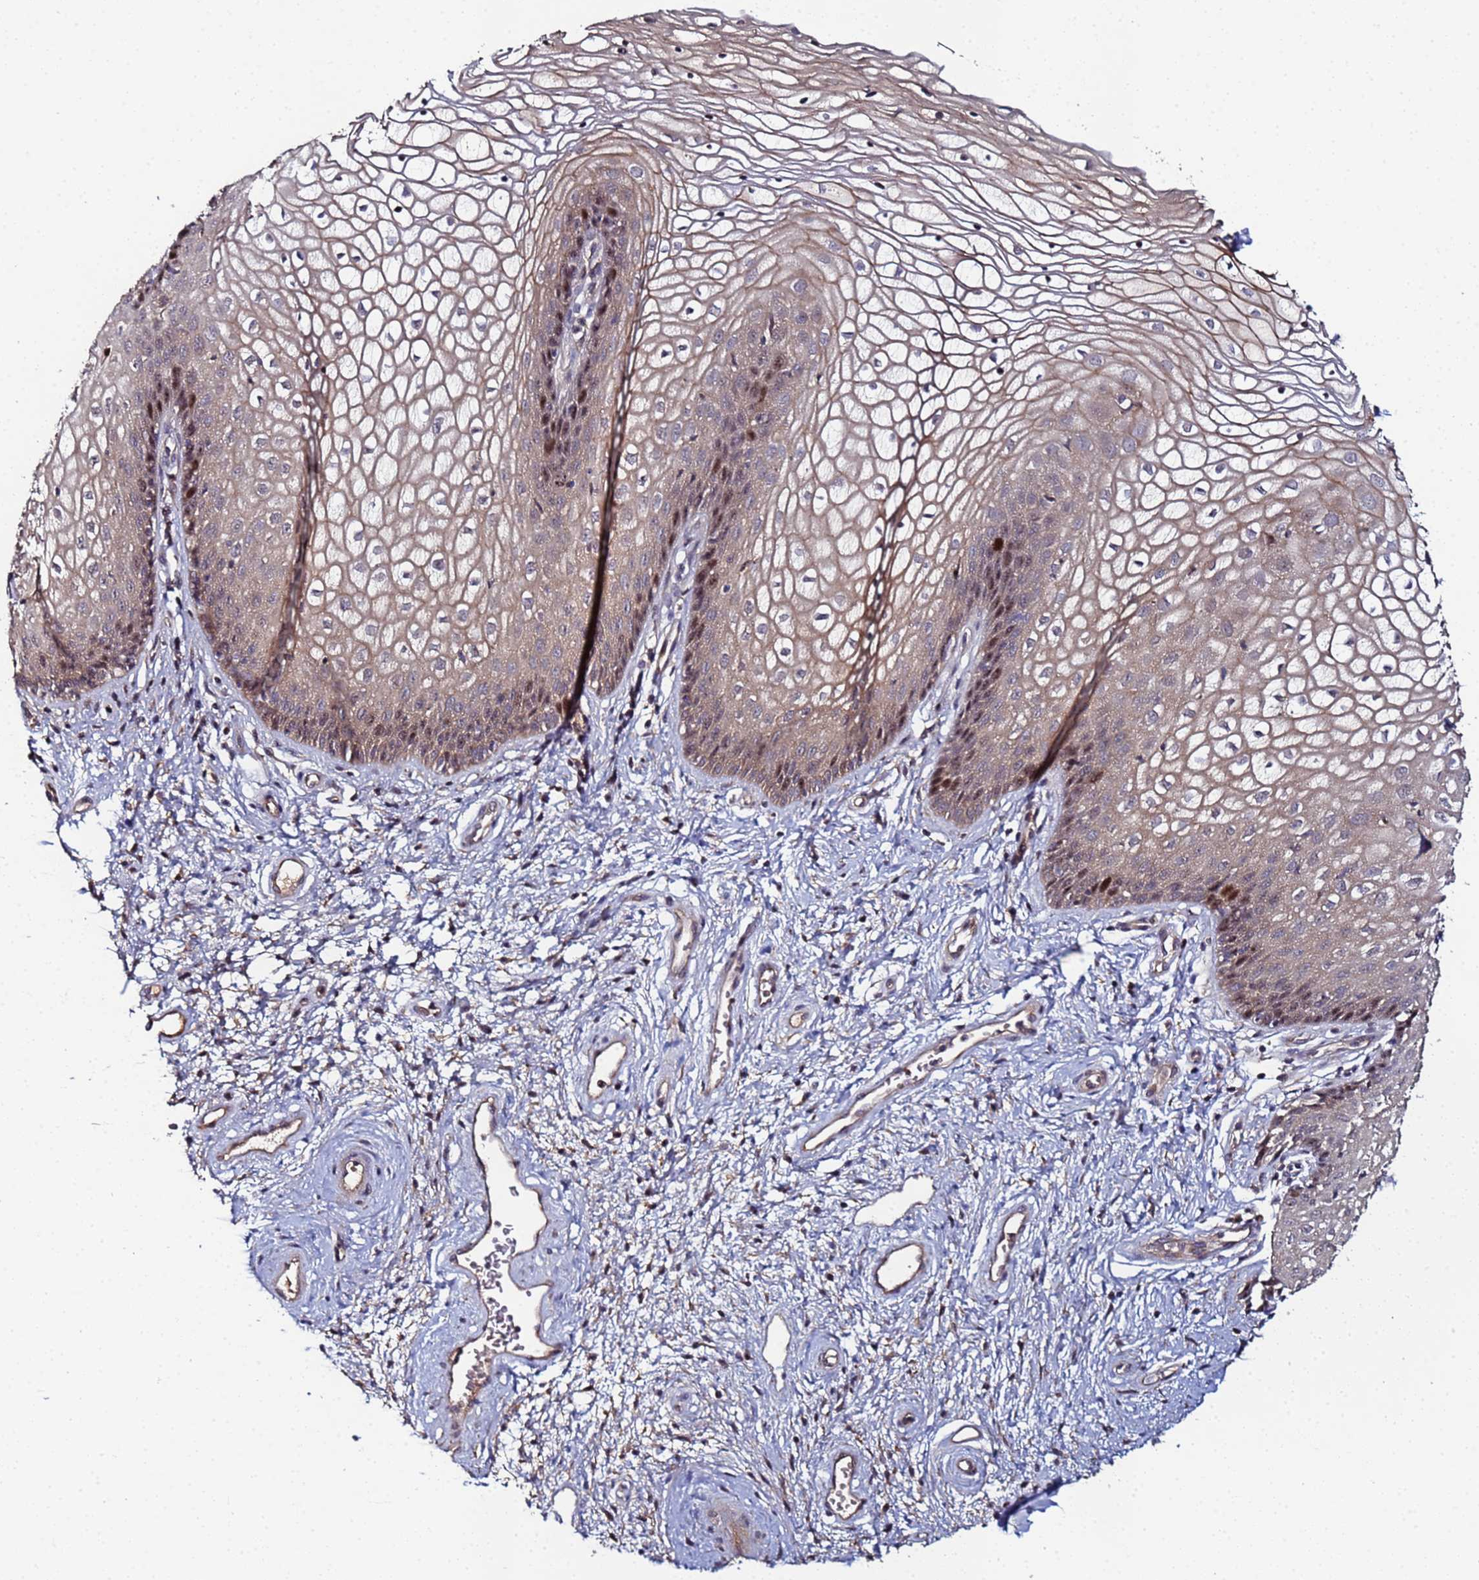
{"staining": {"intensity": "moderate", "quantity": "<25%", "location": "cytoplasmic/membranous,nuclear"}, "tissue": "vagina", "cell_type": "Squamous epithelial cells", "image_type": "normal", "snomed": [{"axis": "morphology", "description": "Normal tissue, NOS"}, {"axis": "topography", "description": "Vagina"}], "caption": "Vagina stained with immunohistochemistry (IHC) exhibits moderate cytoplasmic/membranous,nuclear positivity in approximately <25% of squamous epithelial cells.", "gene": "OSER1", "patient": {"sex": "female", "age": 34}}